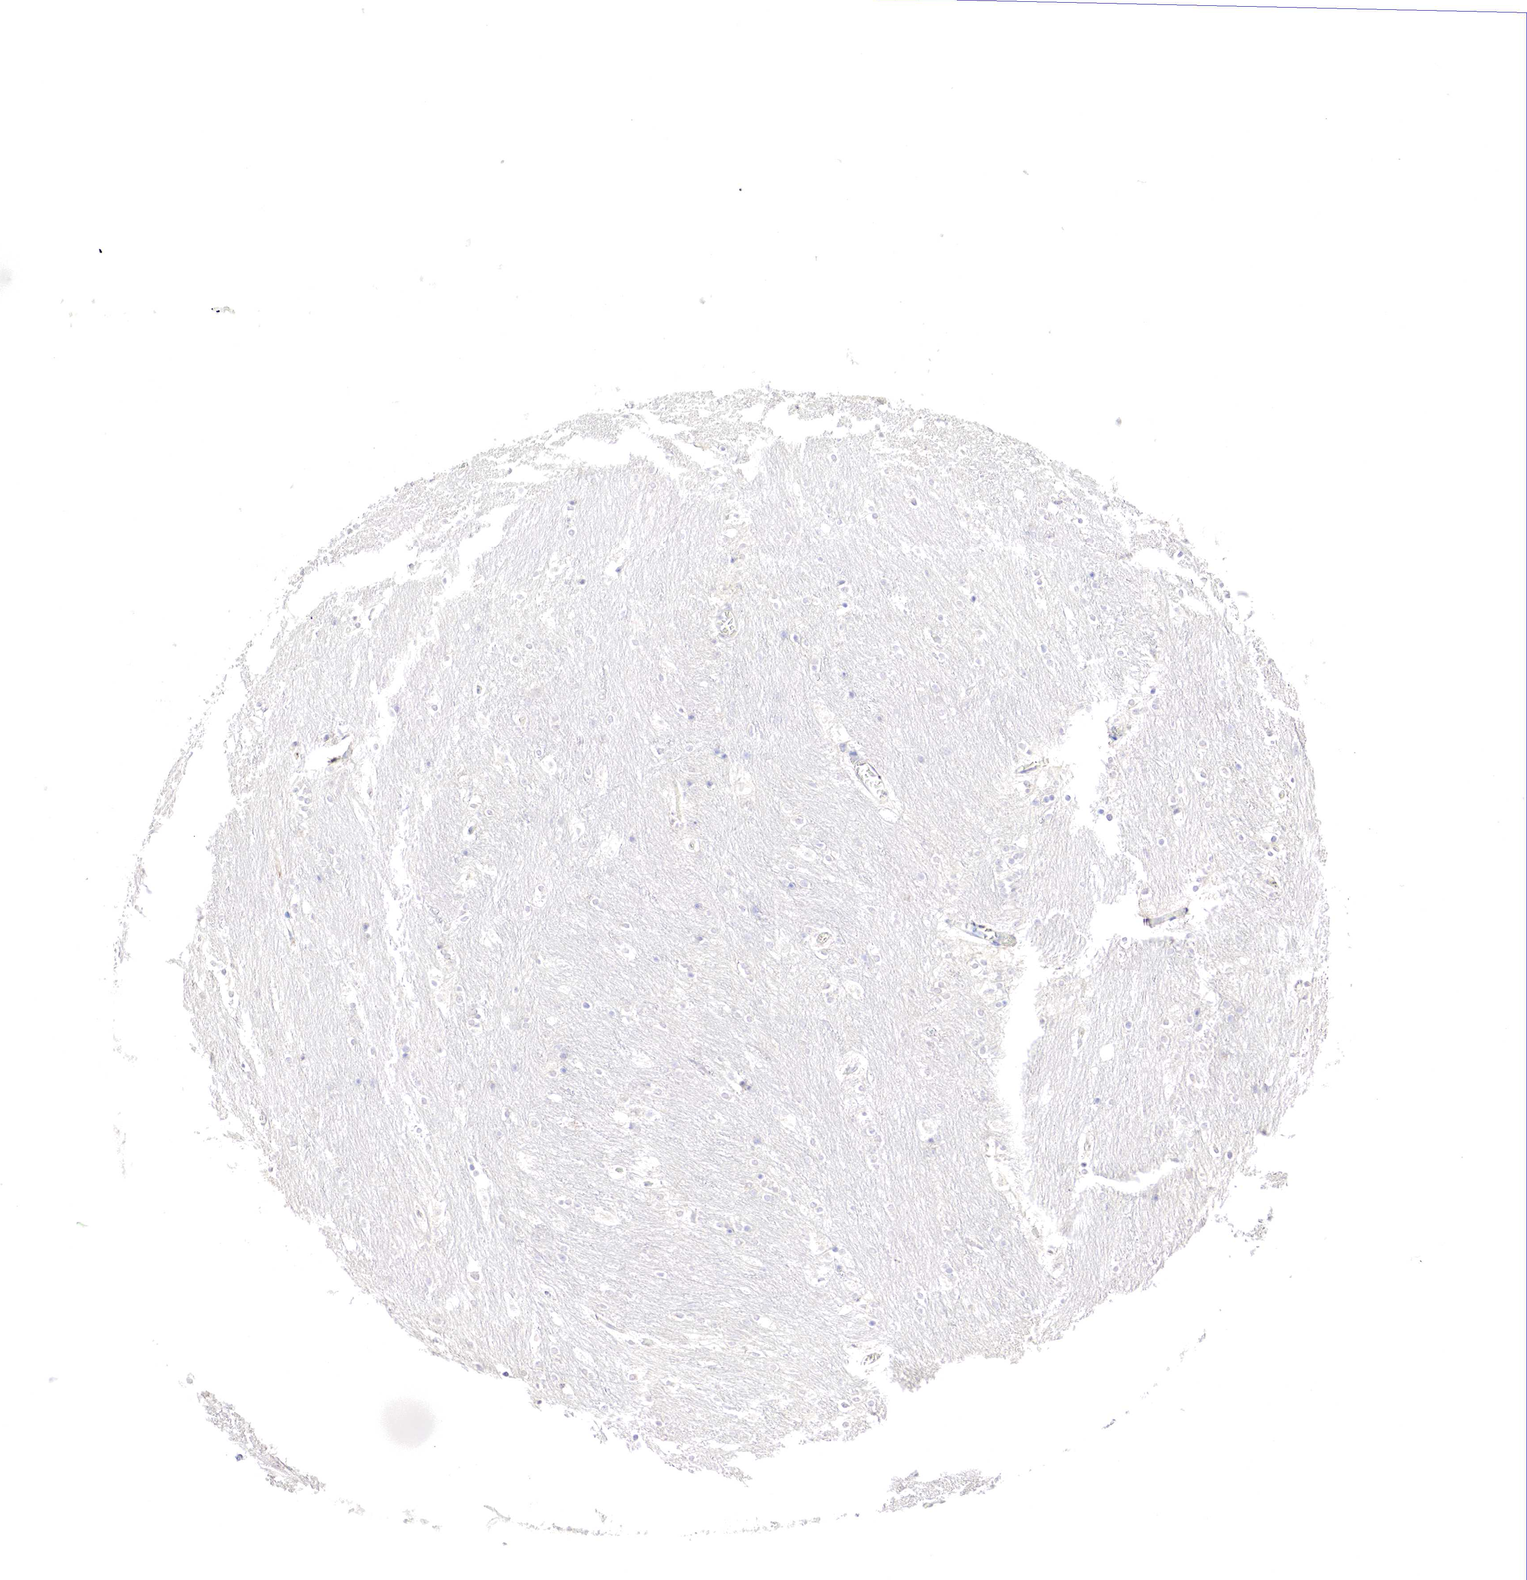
{"staining": {"intensity": "negative", "quantity": "none", "location": "none"}, "tissue": "caudate", "cell_type": "Glial cells", "image_type": "normal", "snomed": [{"axis": "morphology", "description": "Normal tissue, NOS"}, {"axis": "topography", "description": "Lateral ventricle wall"}], "caption": "DAB immunohistochemical staining of normal human caudate exhibits no significant staining in glial cells. (DAB (3,3'-diaminobenzidine) immunohistochemistry, high magnification).", "gene": "GATA1", "patient": {"sex": "female", "age": 19}}